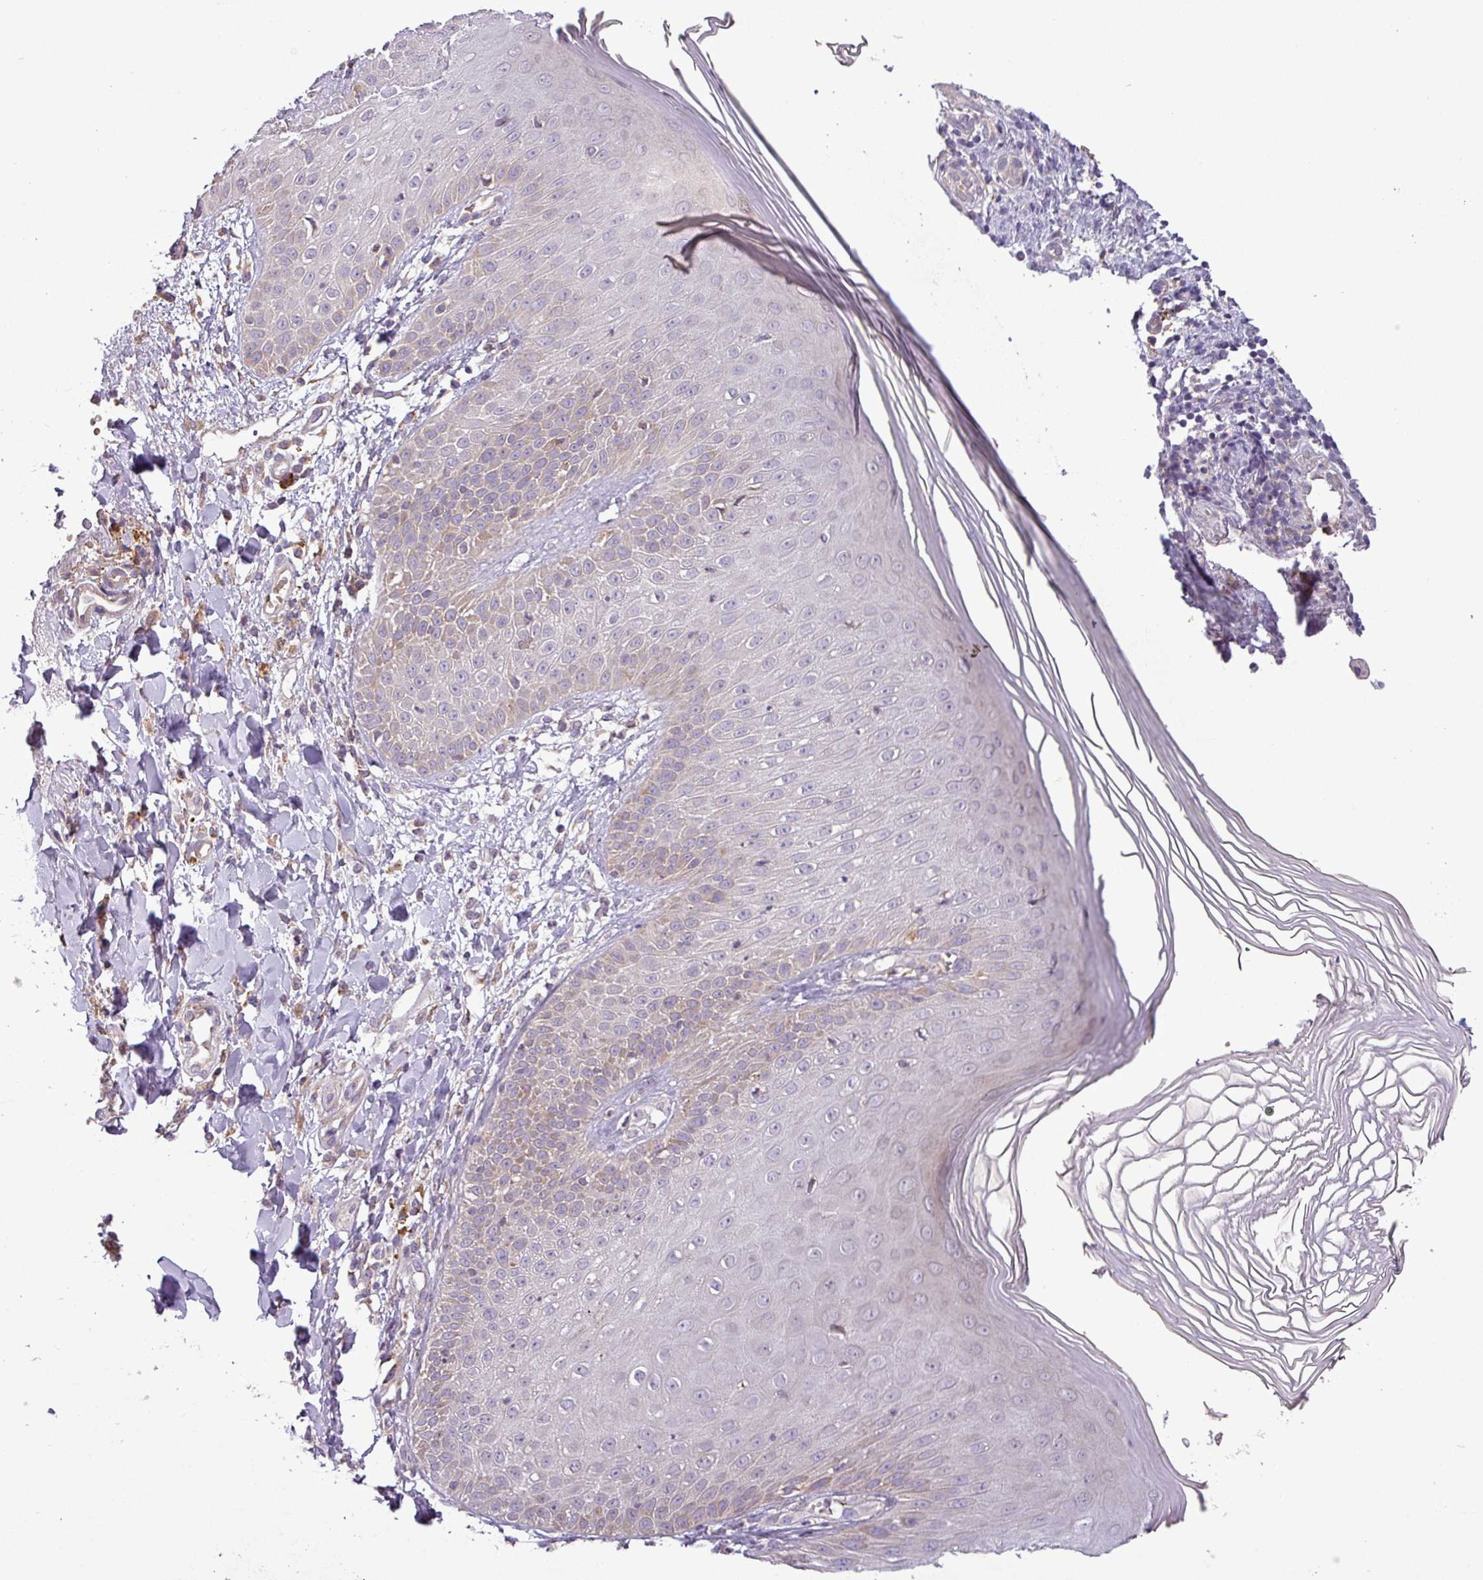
{"staining": {"intensity": "weak", "quantity": "25%-75%", "location": "cytoplasmic/membranous"}, "tissue": "skin", "cell_type": "Epidermal cells", "image_type": "normal", "snomed": [{"axis": "morphology", "description": "Normal tissue, NOS"}, {"axis": "morphology", "description": "Inflammation, NOS"}, {"axis": "topography", "description": "Soft tissue"}, {"axis": "topography", "description": "Anal"}], "caption": "Weak cytoplasmic/membranous protein expression is seen in about 25%-75% of epidermal cells in skin.", "gene": "MOCS3", "patient": {"sex": "female", "age": 15}}